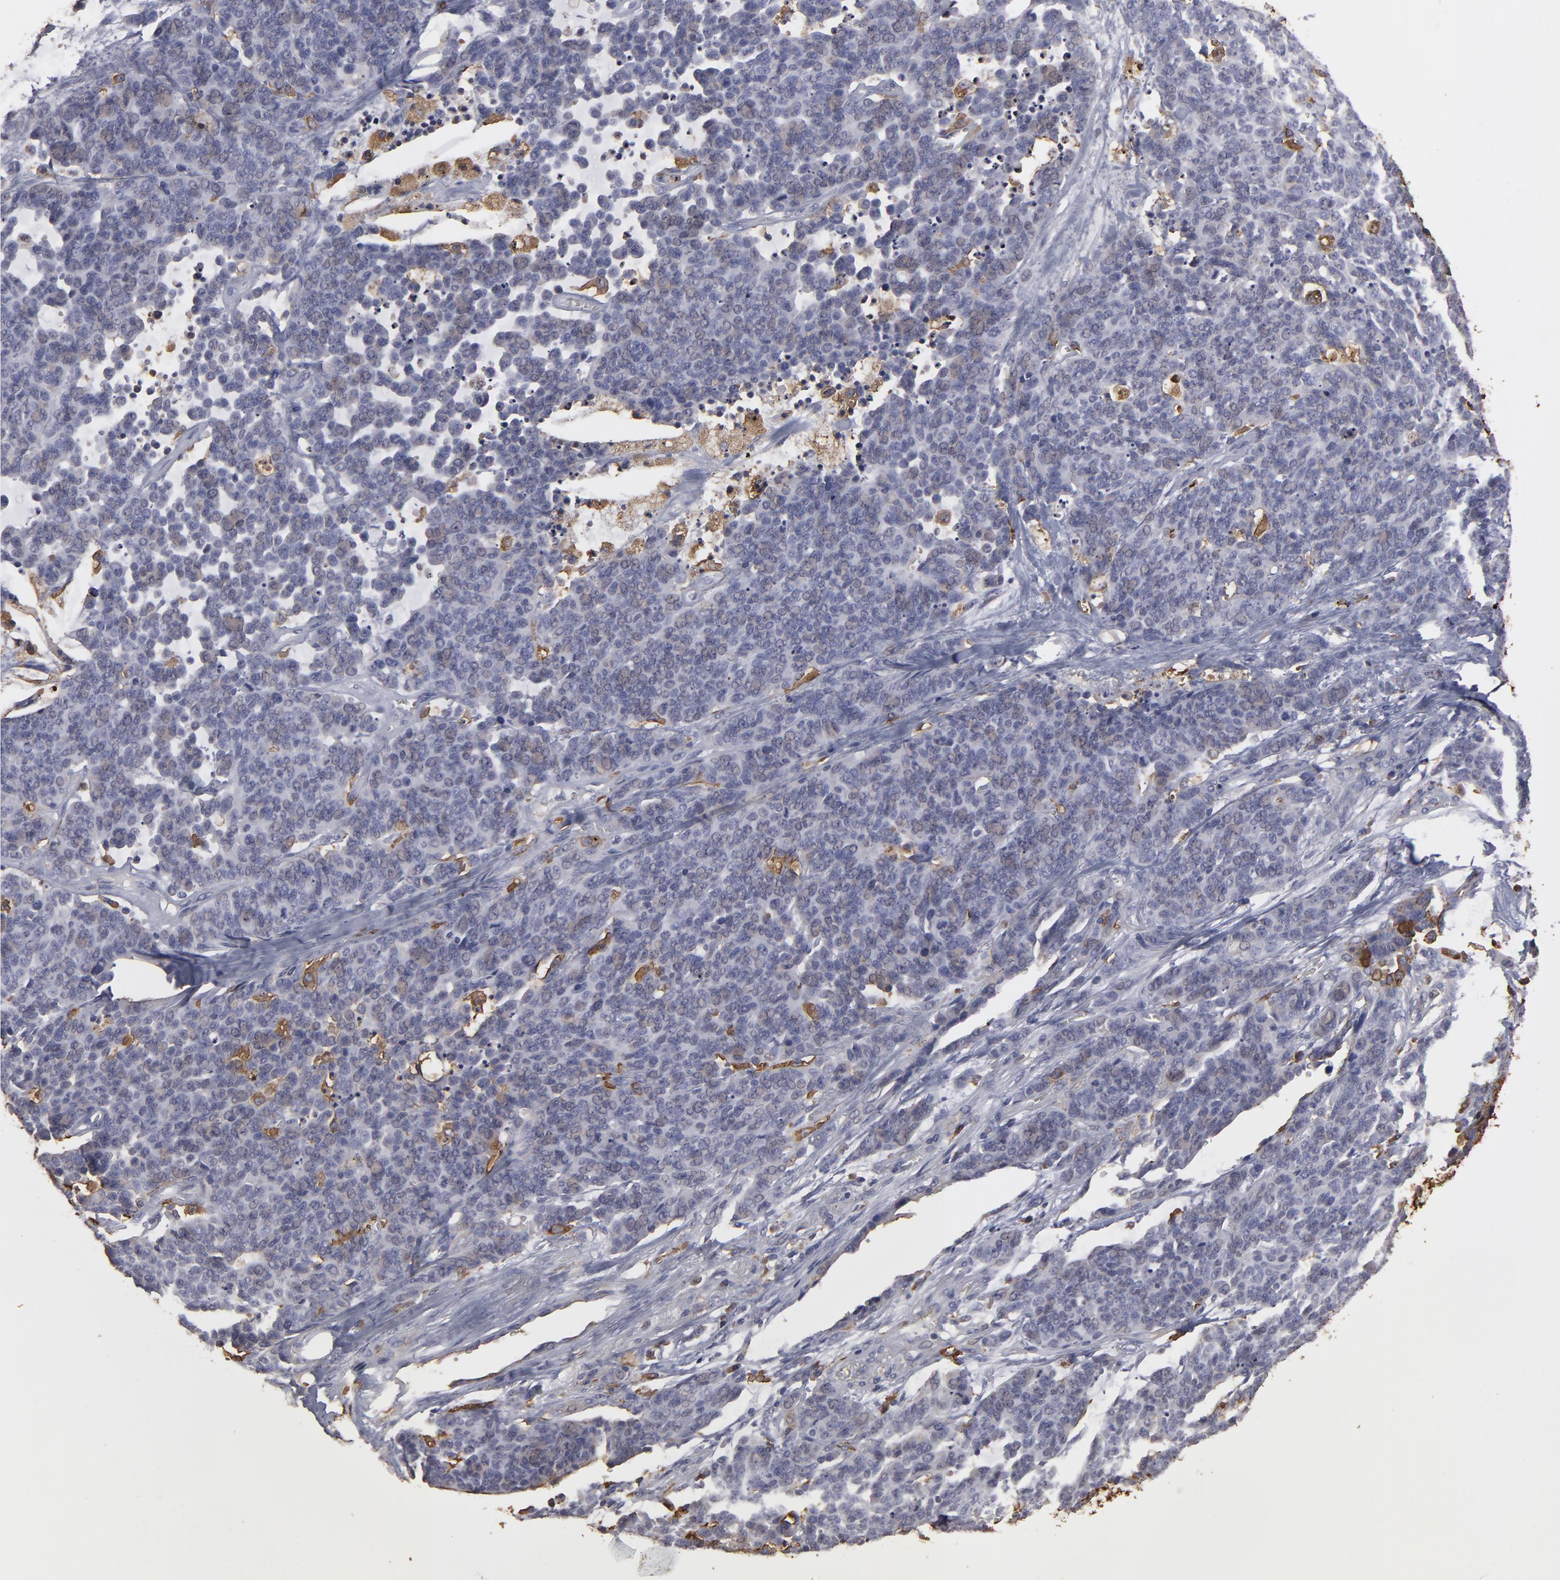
{"staining": {"intensity": "negative", "quantity": "none", "location": "none"}, "tissue": "lung cancer", "cell_type": "Tumor cells", "image_type": "cancer", "snomed": [{"axis": "morphology", "description": "Neoplasm, malignant, NOS"}, {"axis": "topography", "description": "Lung"}], "caption": "Tumor cells are negative for protein expression in human malignant neoplasm (lung).", "gene": "ODC1", "patient": {"sex": "female", "age": 58}}